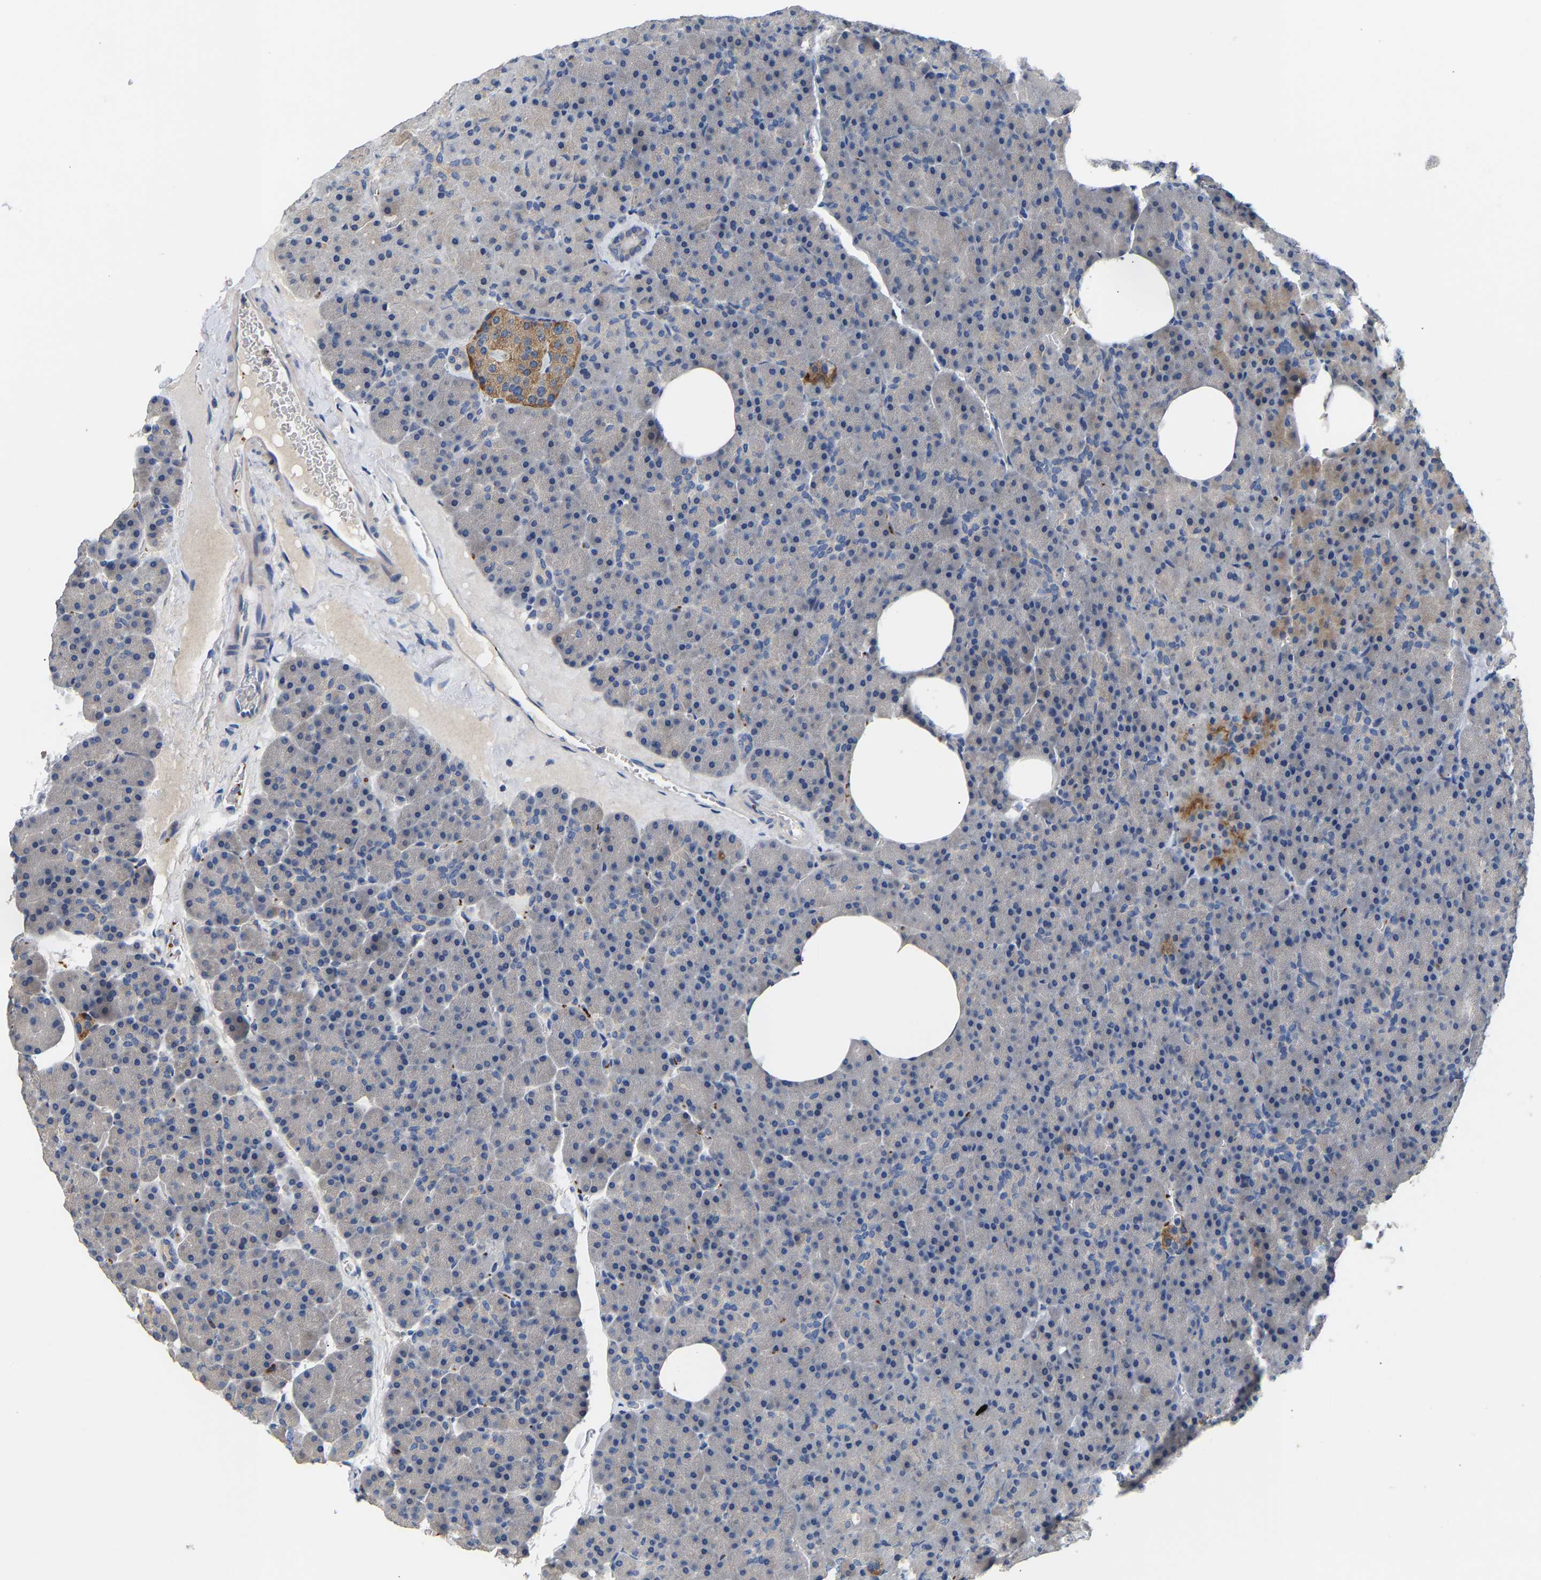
{"staining": {"intensity": "weak", "quantity": "<25%", "location": "cytoplasmic/membranous"}, "tissue": "pancreas", "cell_type": "Exocrine glandular cells", "image_type": "normal", "snomed": [{"axis": "morphology", "description": "Normal tissue, NOS"}, {"axis": "morphology", "description": "Carcinoid, malignant, NOS"}, {"axis": "topography", "description": "Pancreas"}], "caption": "Immunohistochemistry image of unremarkable pancreas: pancreas stained with DAB exhibits no significant protein expression in exocrine glandular cells.", "gene": "CCDC171", "patient": {"sex": "female", "age": 35}}